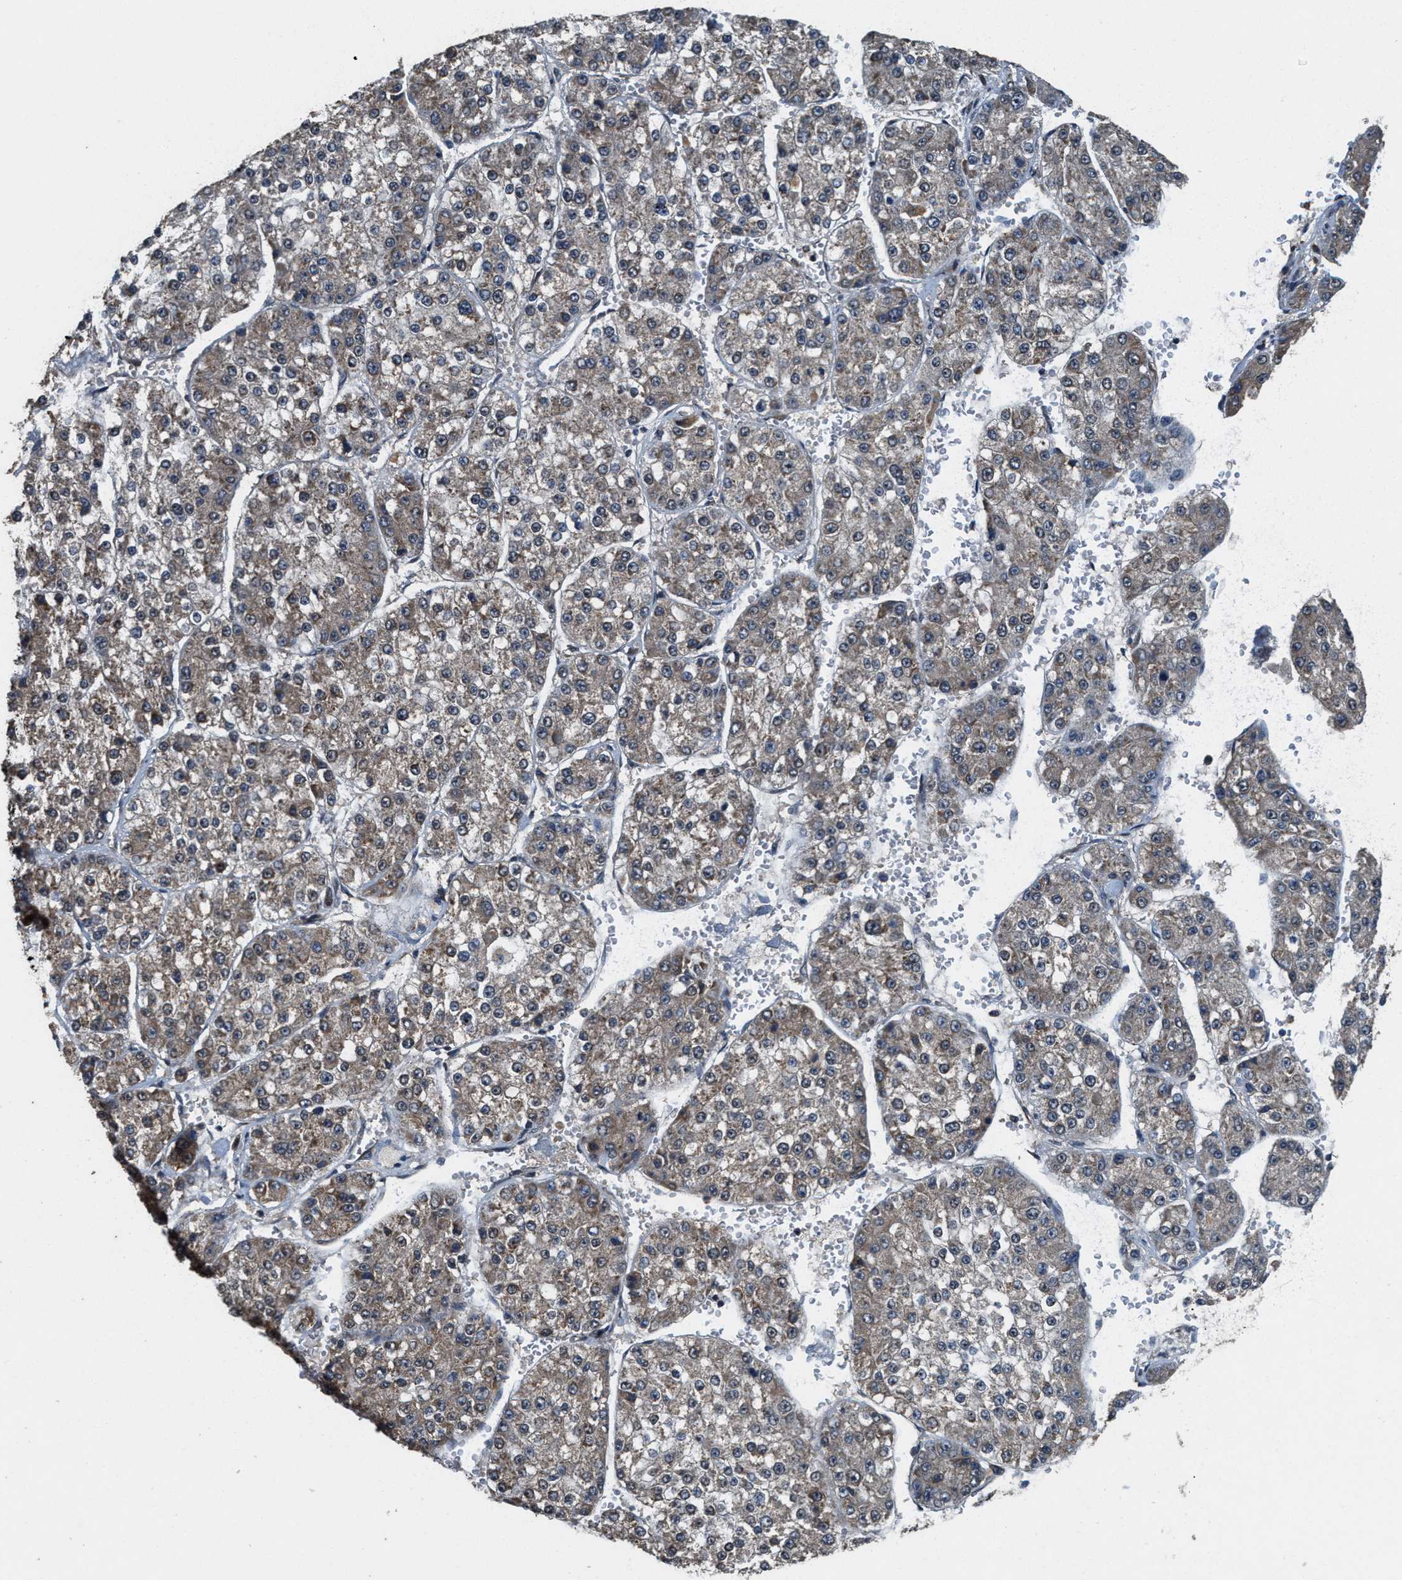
{"staining": {"intensity": "weak", "quantity": "25%-75%", "location": "cytoplasmic/membranous"}, "tissue": "liver cancer", "cell_type": "Tumor cells", "image_type": "cancer", "snomed": [{"axis": "morphology", "description": "Carcinoma, Hepatocellular, NOS"}, {"axis": "topography", "description": "Liver"}], "caption": "Human liver cancer (hepatocellular carcinoma) stained with a protein marker demonstrates weak staining in tumor cells.", "gene": "ARHGEF5", "patient": {"sex": "female", "age": 73}}